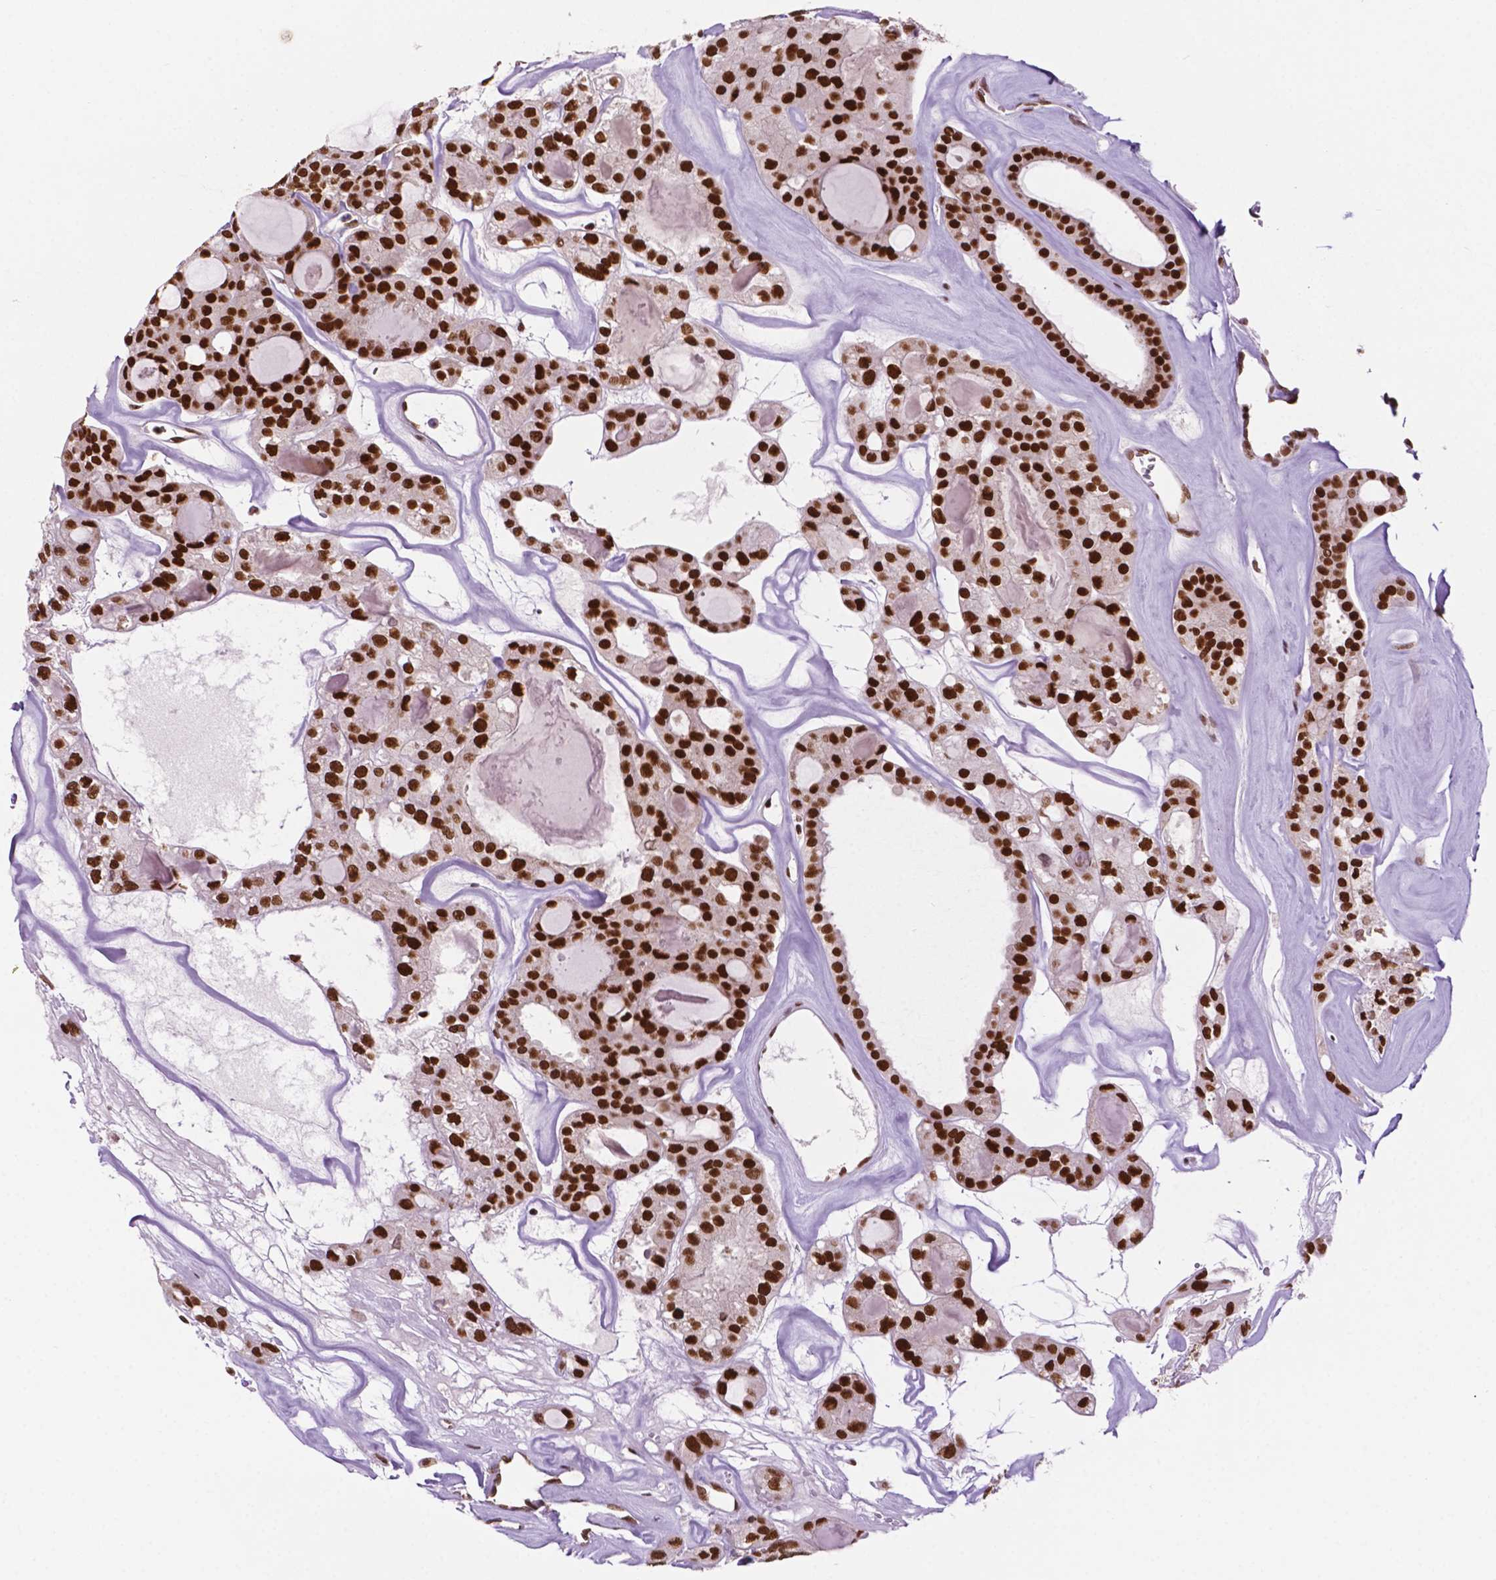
{"staining": {"intensity": "strong", "quantity": ">75%", "location": "nuclear"}, "tissue": "thyroid cancer", "cell_type": "Tumor cells", "image_type": "cancer", "snomed": [{"axis": "morphology", "description": "Follicular adenoma carcinoma, NOS"}, {"axis": "topography", "description": "Thyroid gland"}], "caption": "Thyroid cancer stained with a brown dye displays strong nuclear positive positivity in about >75% of tumor cells.", "gene": "MLH1", "patient": {"sex": "male", "age": 75}}